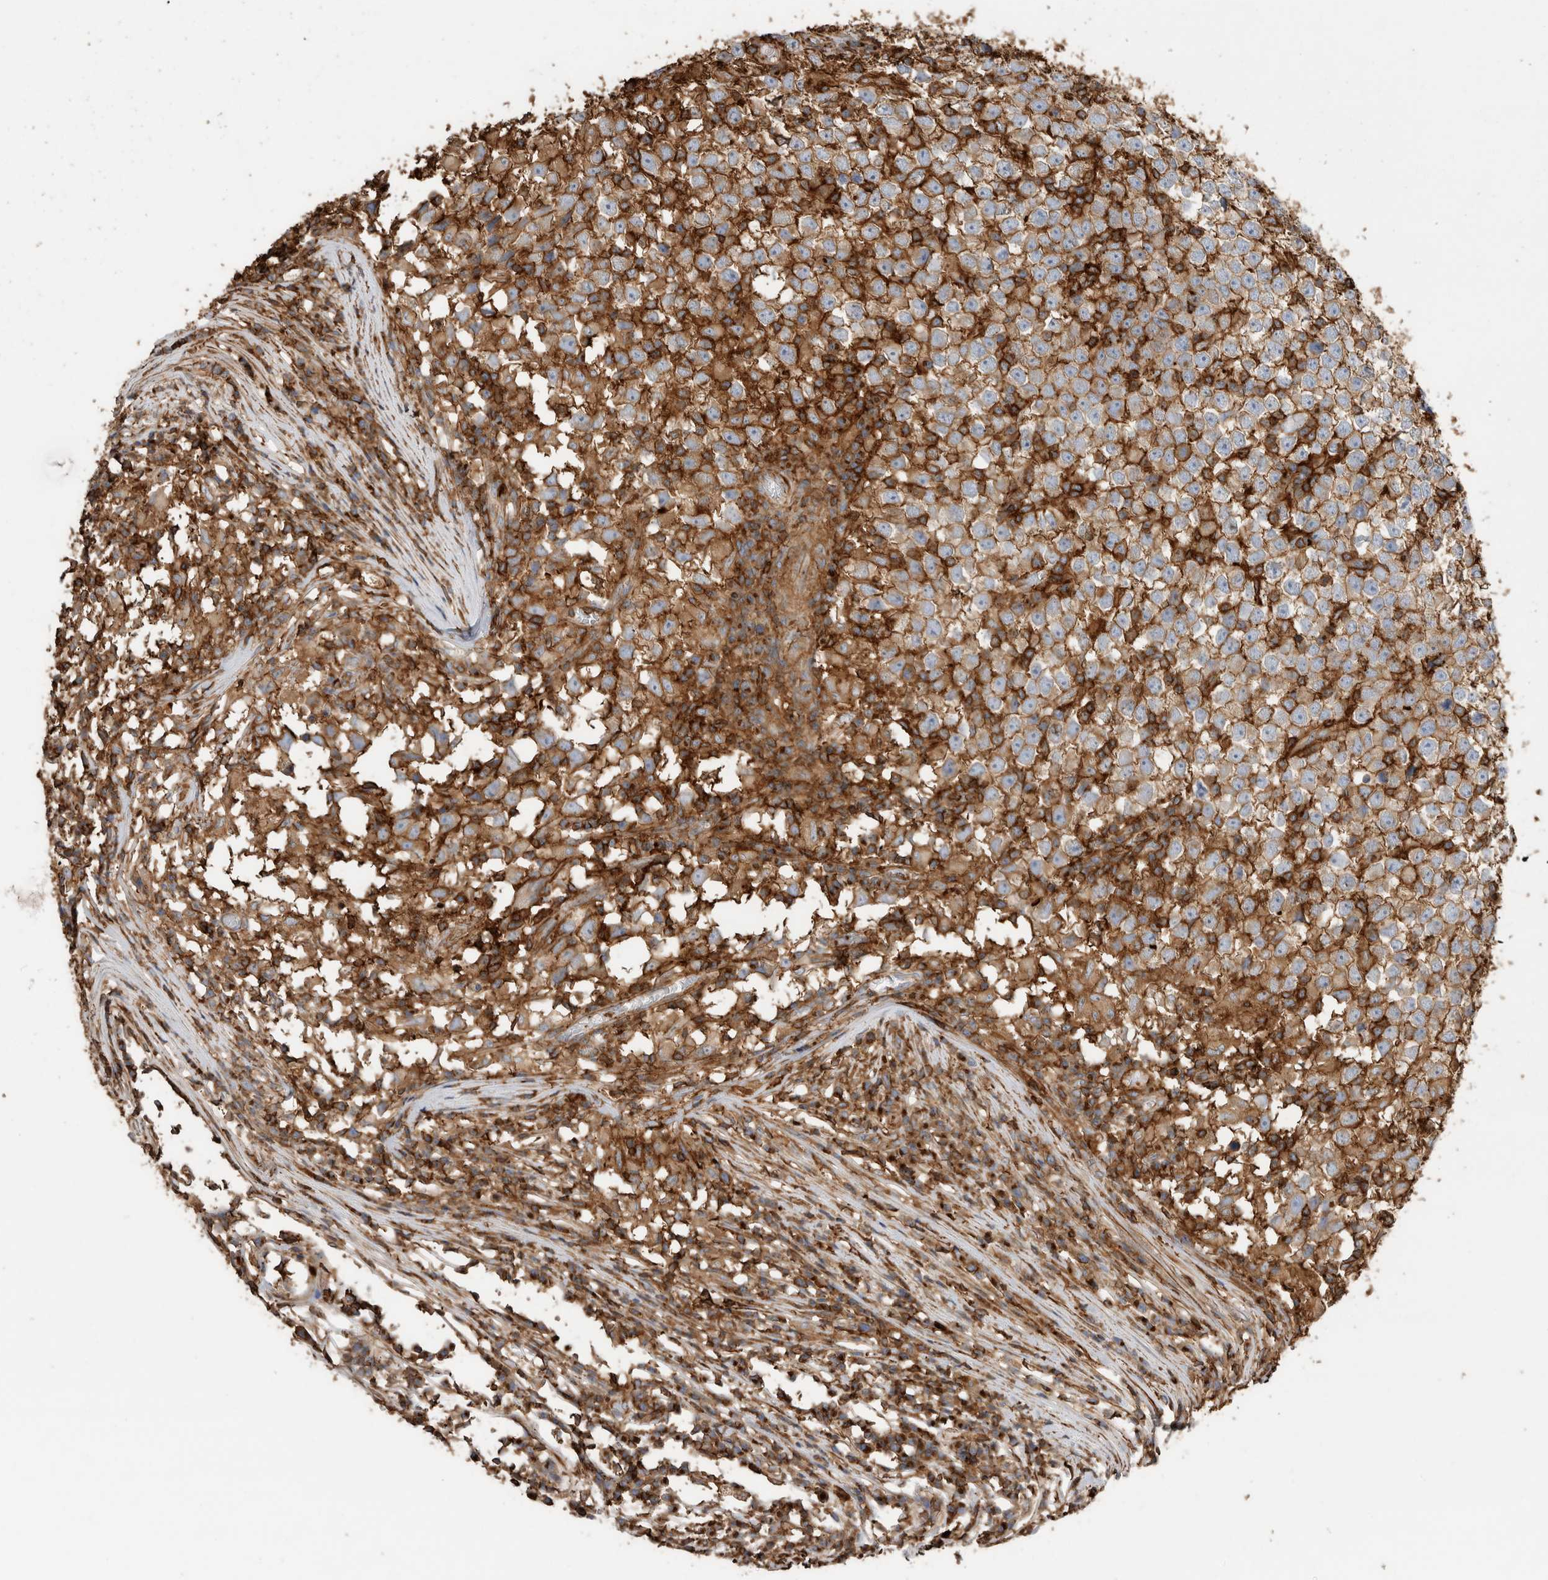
{"staining": {"intensity": "moderate", "quantity": ">75%", "location": "cytoplasmic/membranous"}, "tissue": "testis cancer", "cell_type": "Tumor cells", "image_type": "cancer", "snomed": [{"axis": "morphology", "description": "Seminoma, NOS"}, {"axis": "topography", "description": "Testis"}], "caption": "The image displays immunohistochemical staining of testis seminoma. There is moderate cytoplasmic/membranous expression is appreciated in about >75% of tumor cells. The protein is stained brown, and the nuclei are stained in blue (DAB (3,3'-diaminobenzidine) IHC with brightfield microscopy, high magnification).", "gene": "GPER1", "patient": {"sex": "male", "age": 65}}